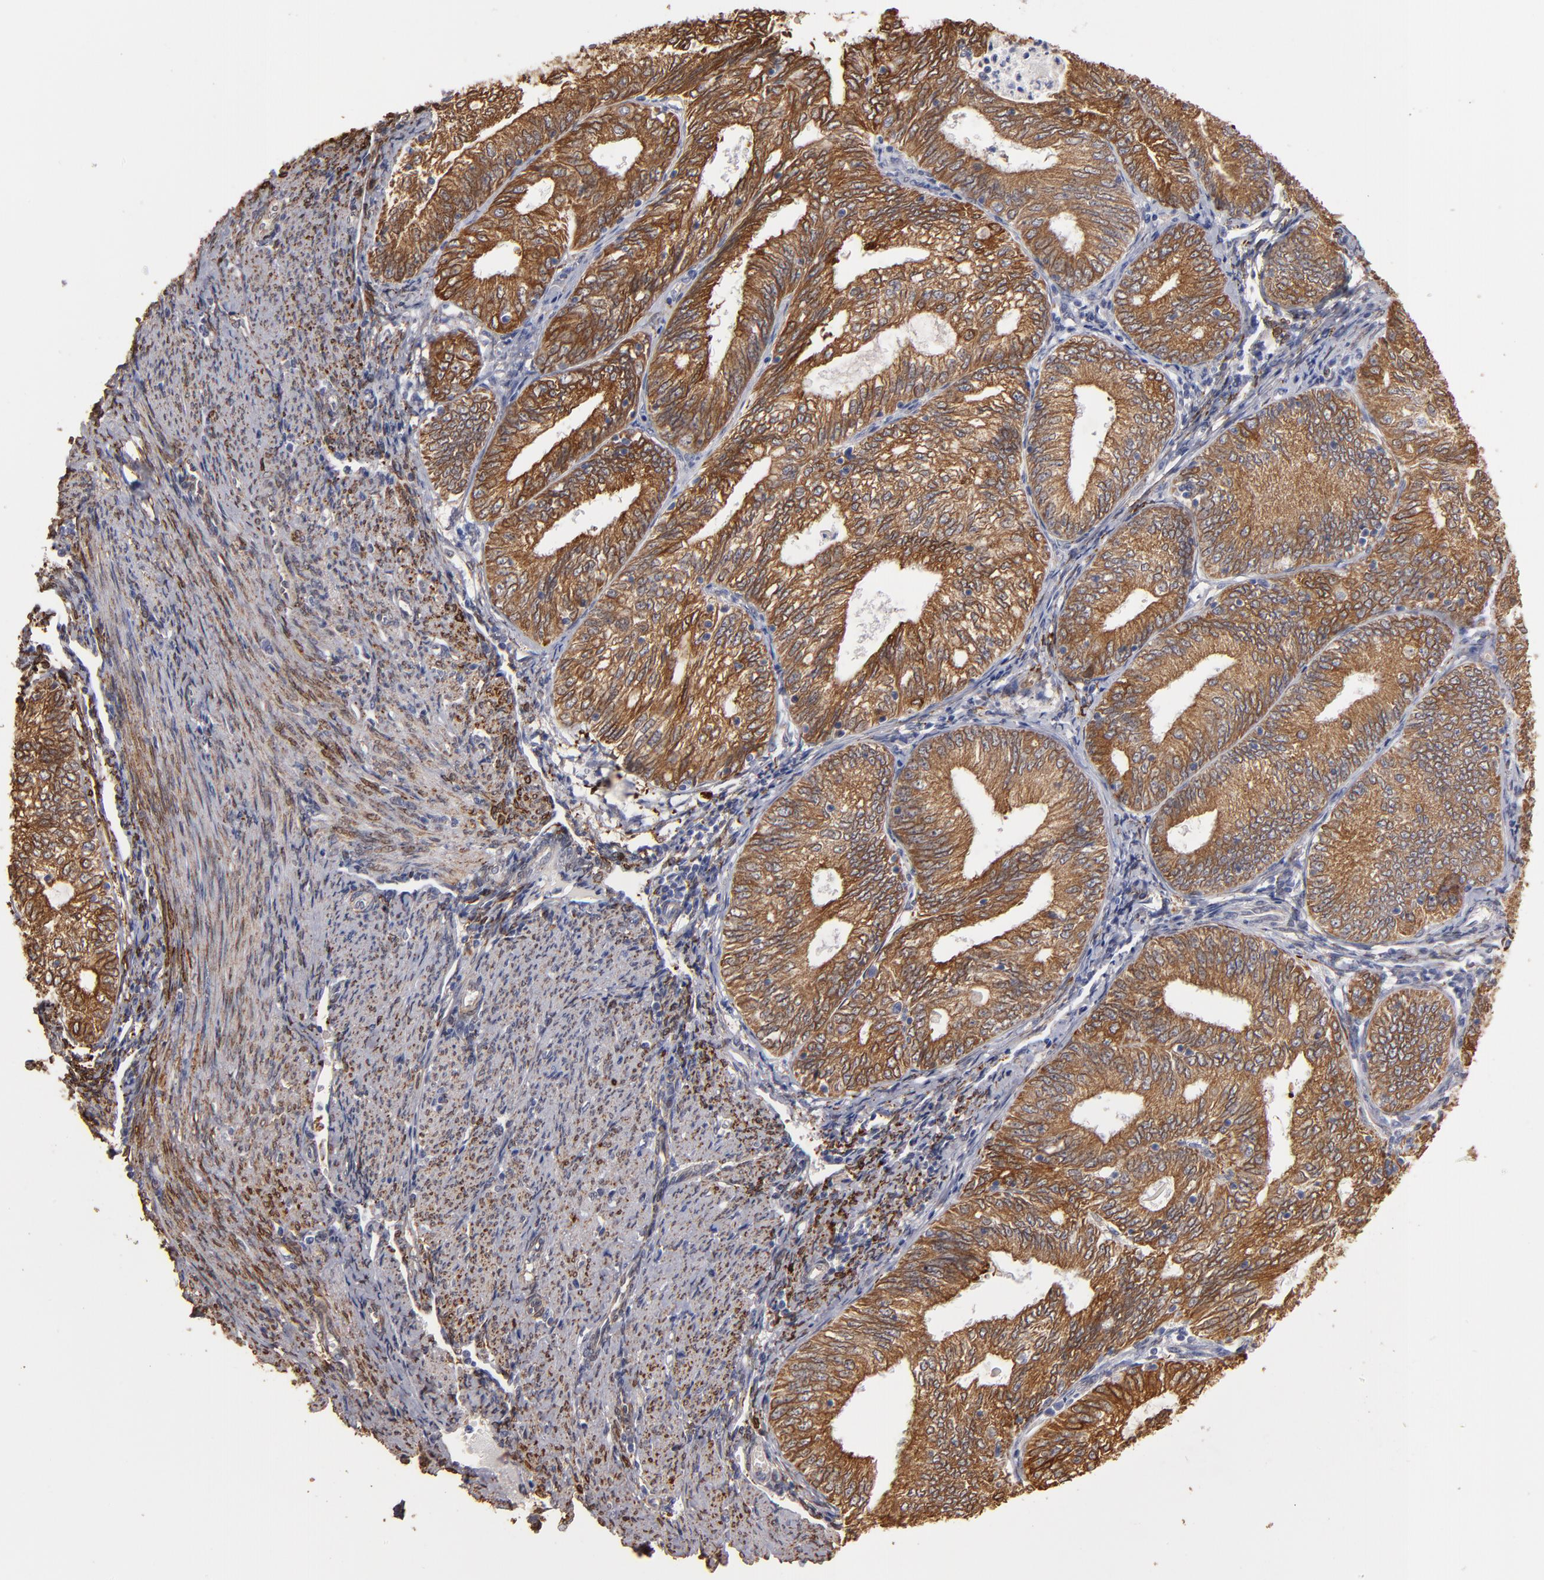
{"staining": {"intensity": "moderate", "quantity": ">75%", "location": "cytoplasmic/membranous"}, "tissue": "endometrial cancer", "cell_type": "Tumor cells", "image_type": "cancer", "snomed": [{"axis": "morphology", "description": "Adenocarcinoma, NOS"}, {"axis": "topography", "description": "Endometrium"}], "caption": "Immunohistochemical staining of human endometrial cancer (adenocarcinoma) shows medium levels of moderate cytoplasmic/membranous protein positivity in about >75% of tumor cells.", "gene": "PGRMC1", "patient": {"sex": "female", "age": 69}}